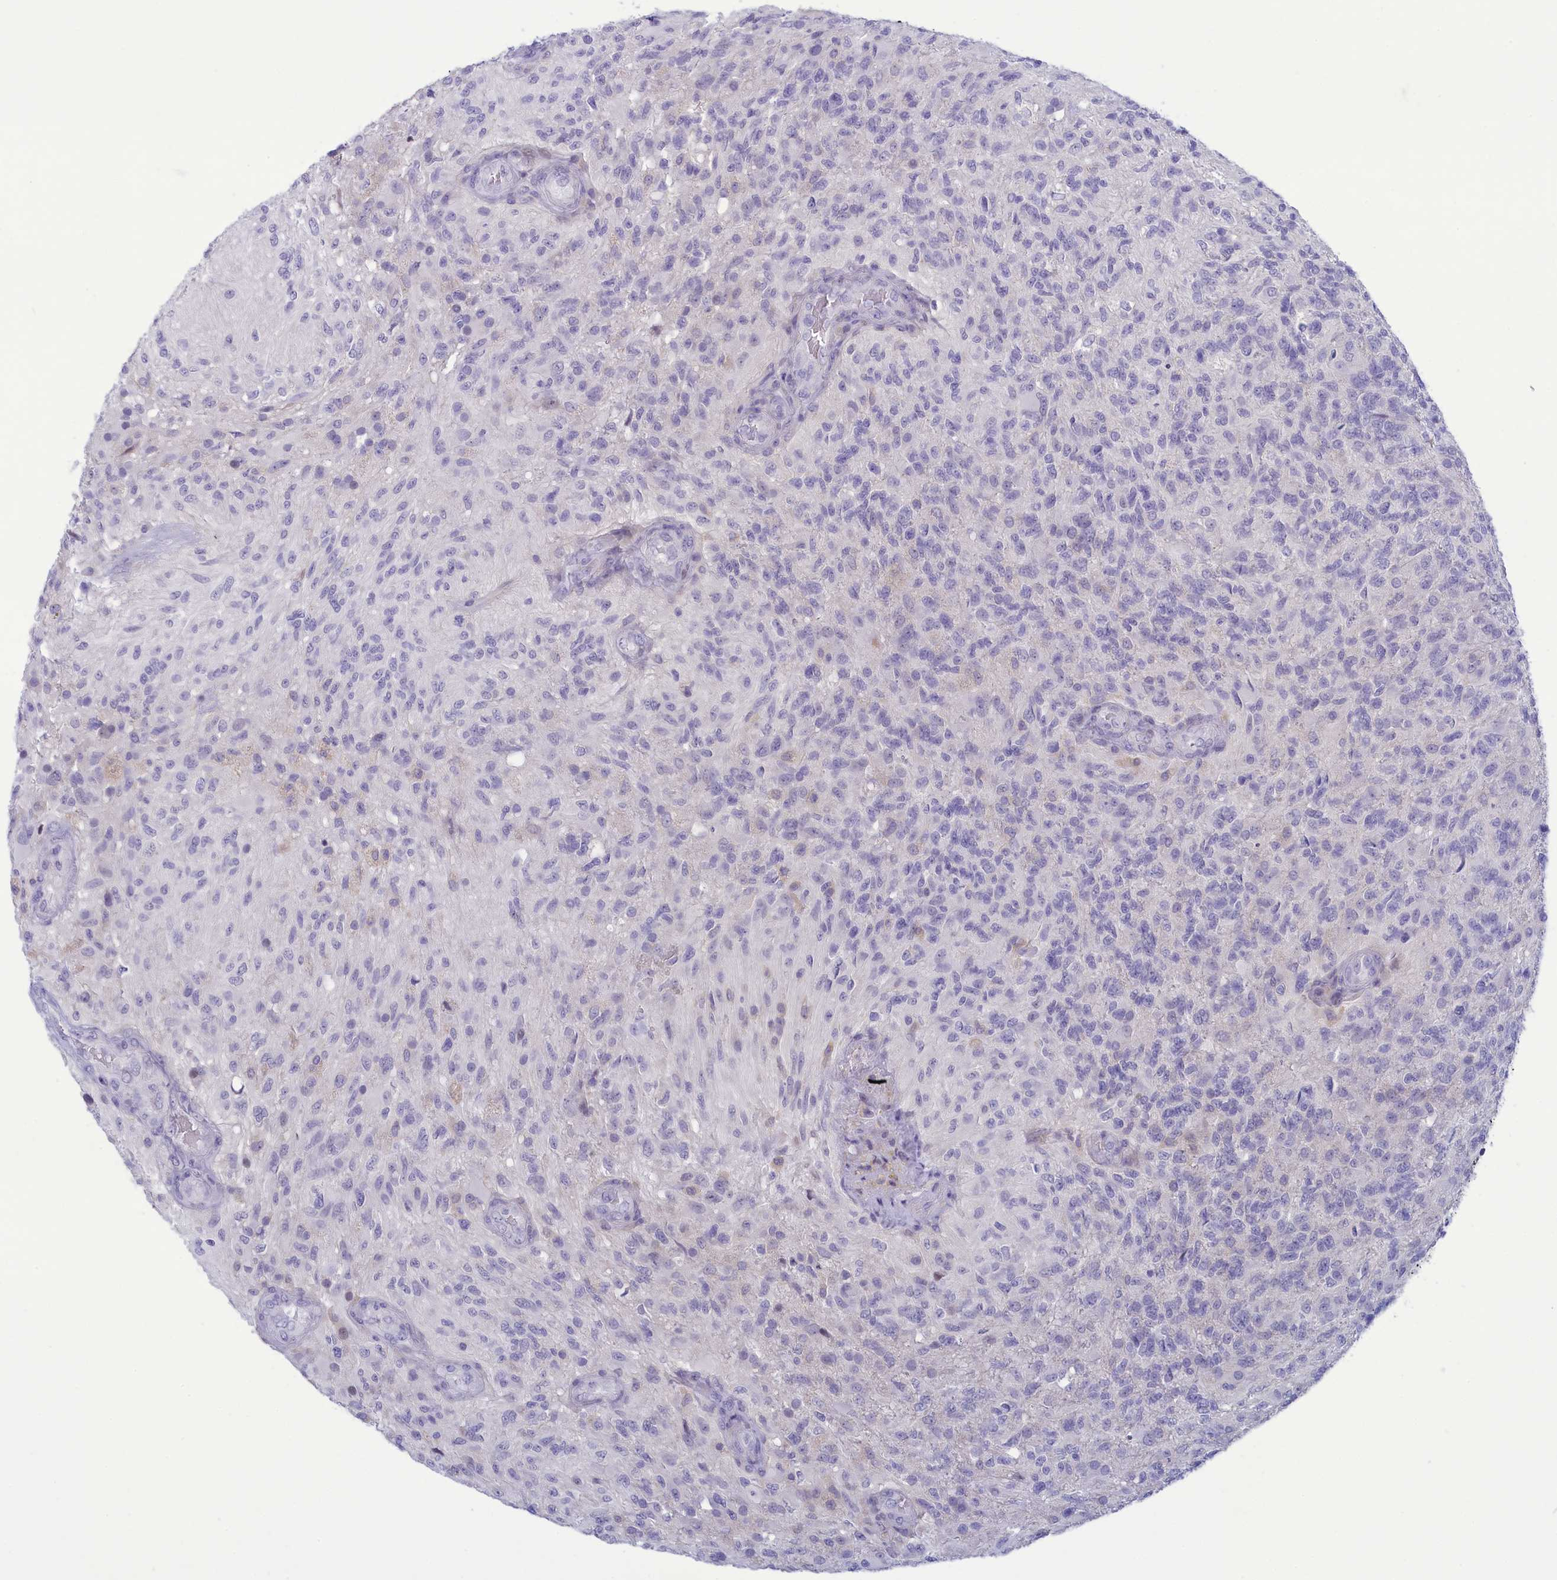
{"staining": {"intensity": "negative", "quantity": "none", "location": "none"}, "tissue": "glioma", "cell_type": "Tumor cells", "image_type": "cancer", "snomed": [{"axis": "morphology", "description": "Glioma, malignant, High grade"}, {"axis": "topography", "description": "Brain"}], "caption": "High magnification brightfield microscopy of high-grade glioma (malignant) stained with DAB (brown) and counterstained with hematoxylin (blue): tumor cells show no significant staining.", "gene": "CORO2A", "patient": {"sex": "male", "age": 56}}